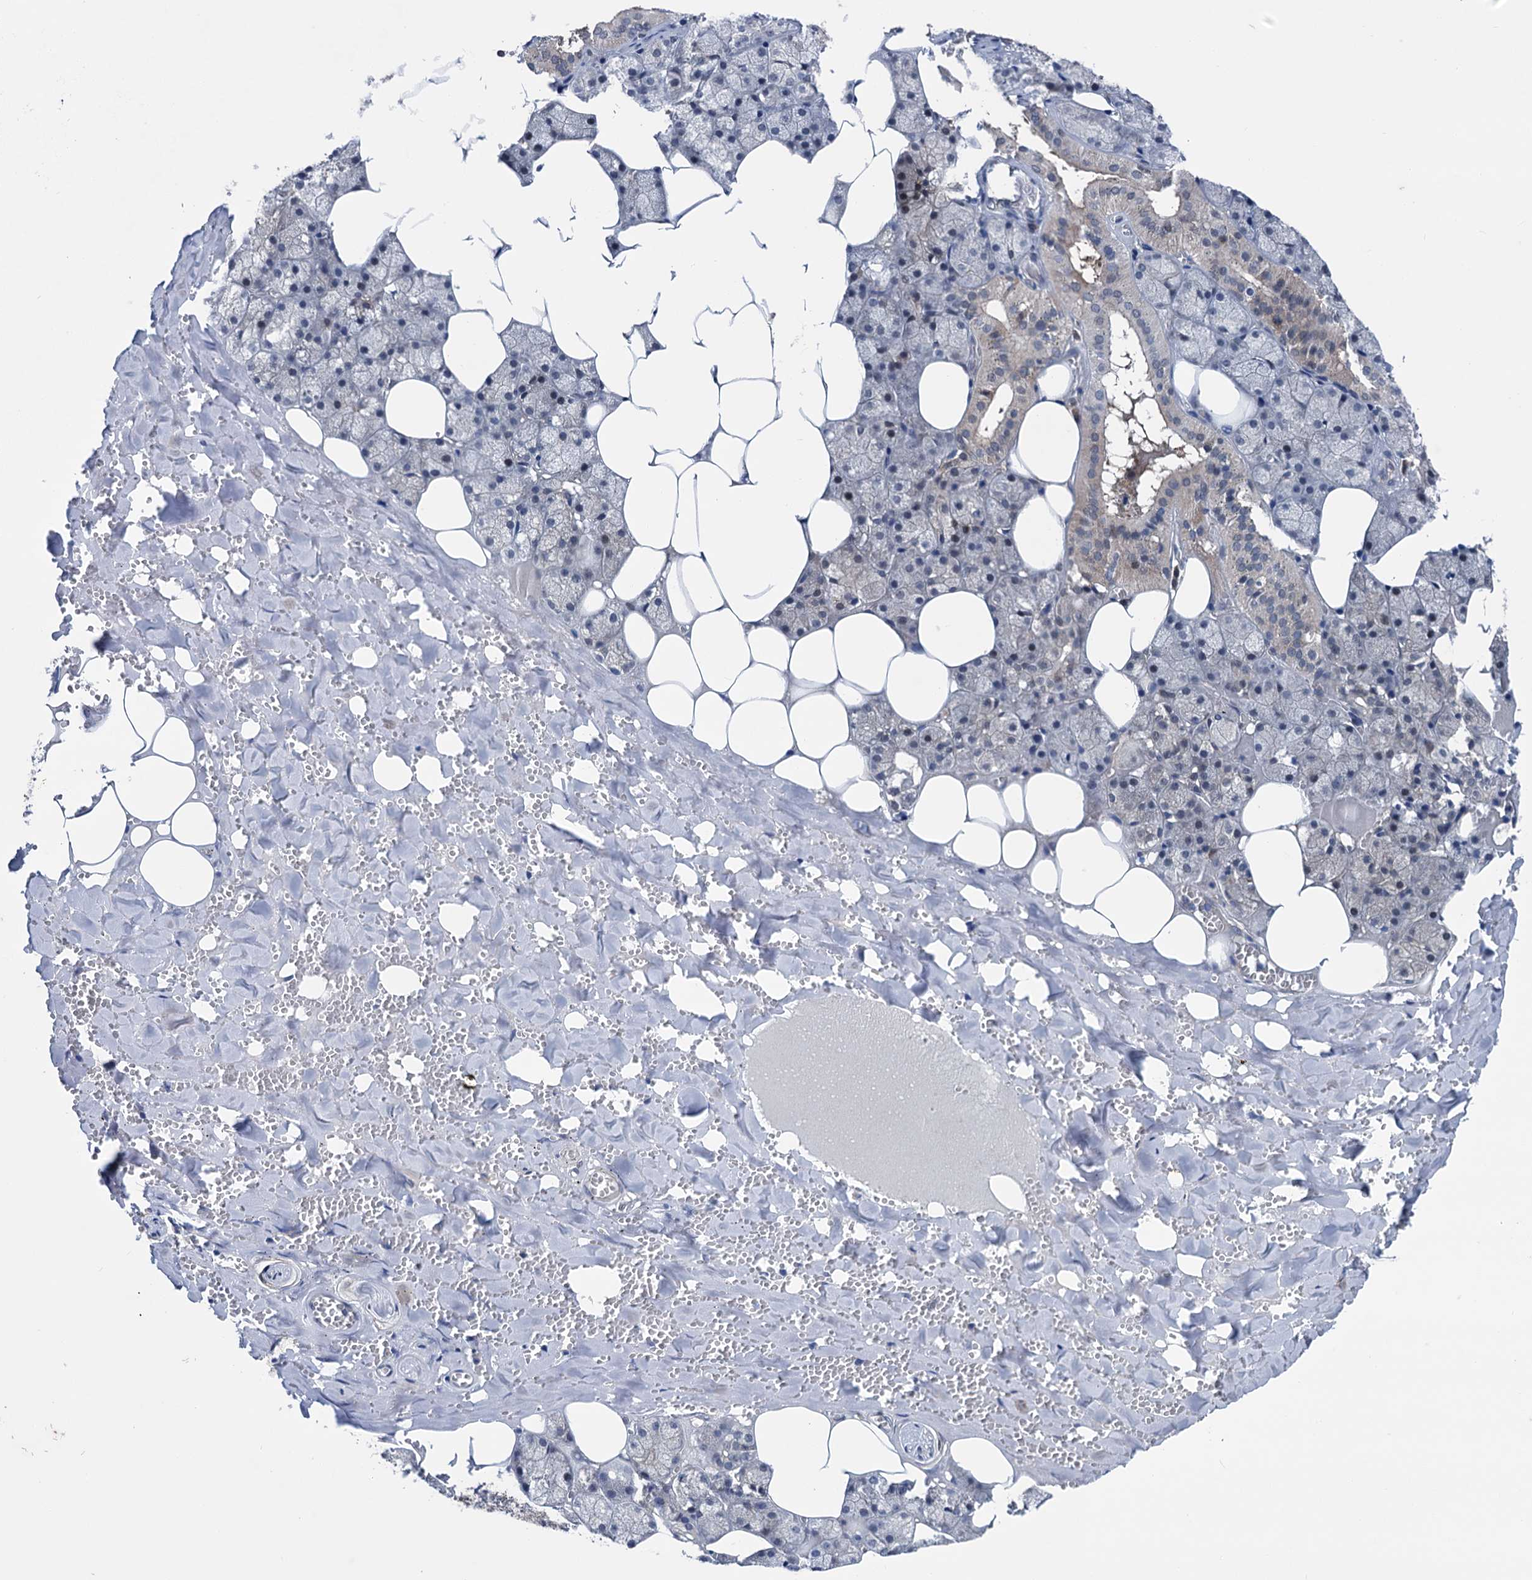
{"staining": {"intensity": "weak", "quantity": "<25%", "location": "cytoplasmic/membranous,nuclear"}, "tissue": "salivary gland", "cell_type": "Glandular cells", "image_type": "normal", "snomed": [{"axis": "morphology", "description": "Normal tissue, NOS"}, {"axis": "topography", "description": "Salivary gland"}], "caption": "An immunohistochemistry (IHC) histopathology image of normal salivary gland is shown. There is no staining in glandular cells of salivary gland. Nuclei are stained in blue.", "gene": "GLO1", "patient": {"sex": "male", "age": 62}}